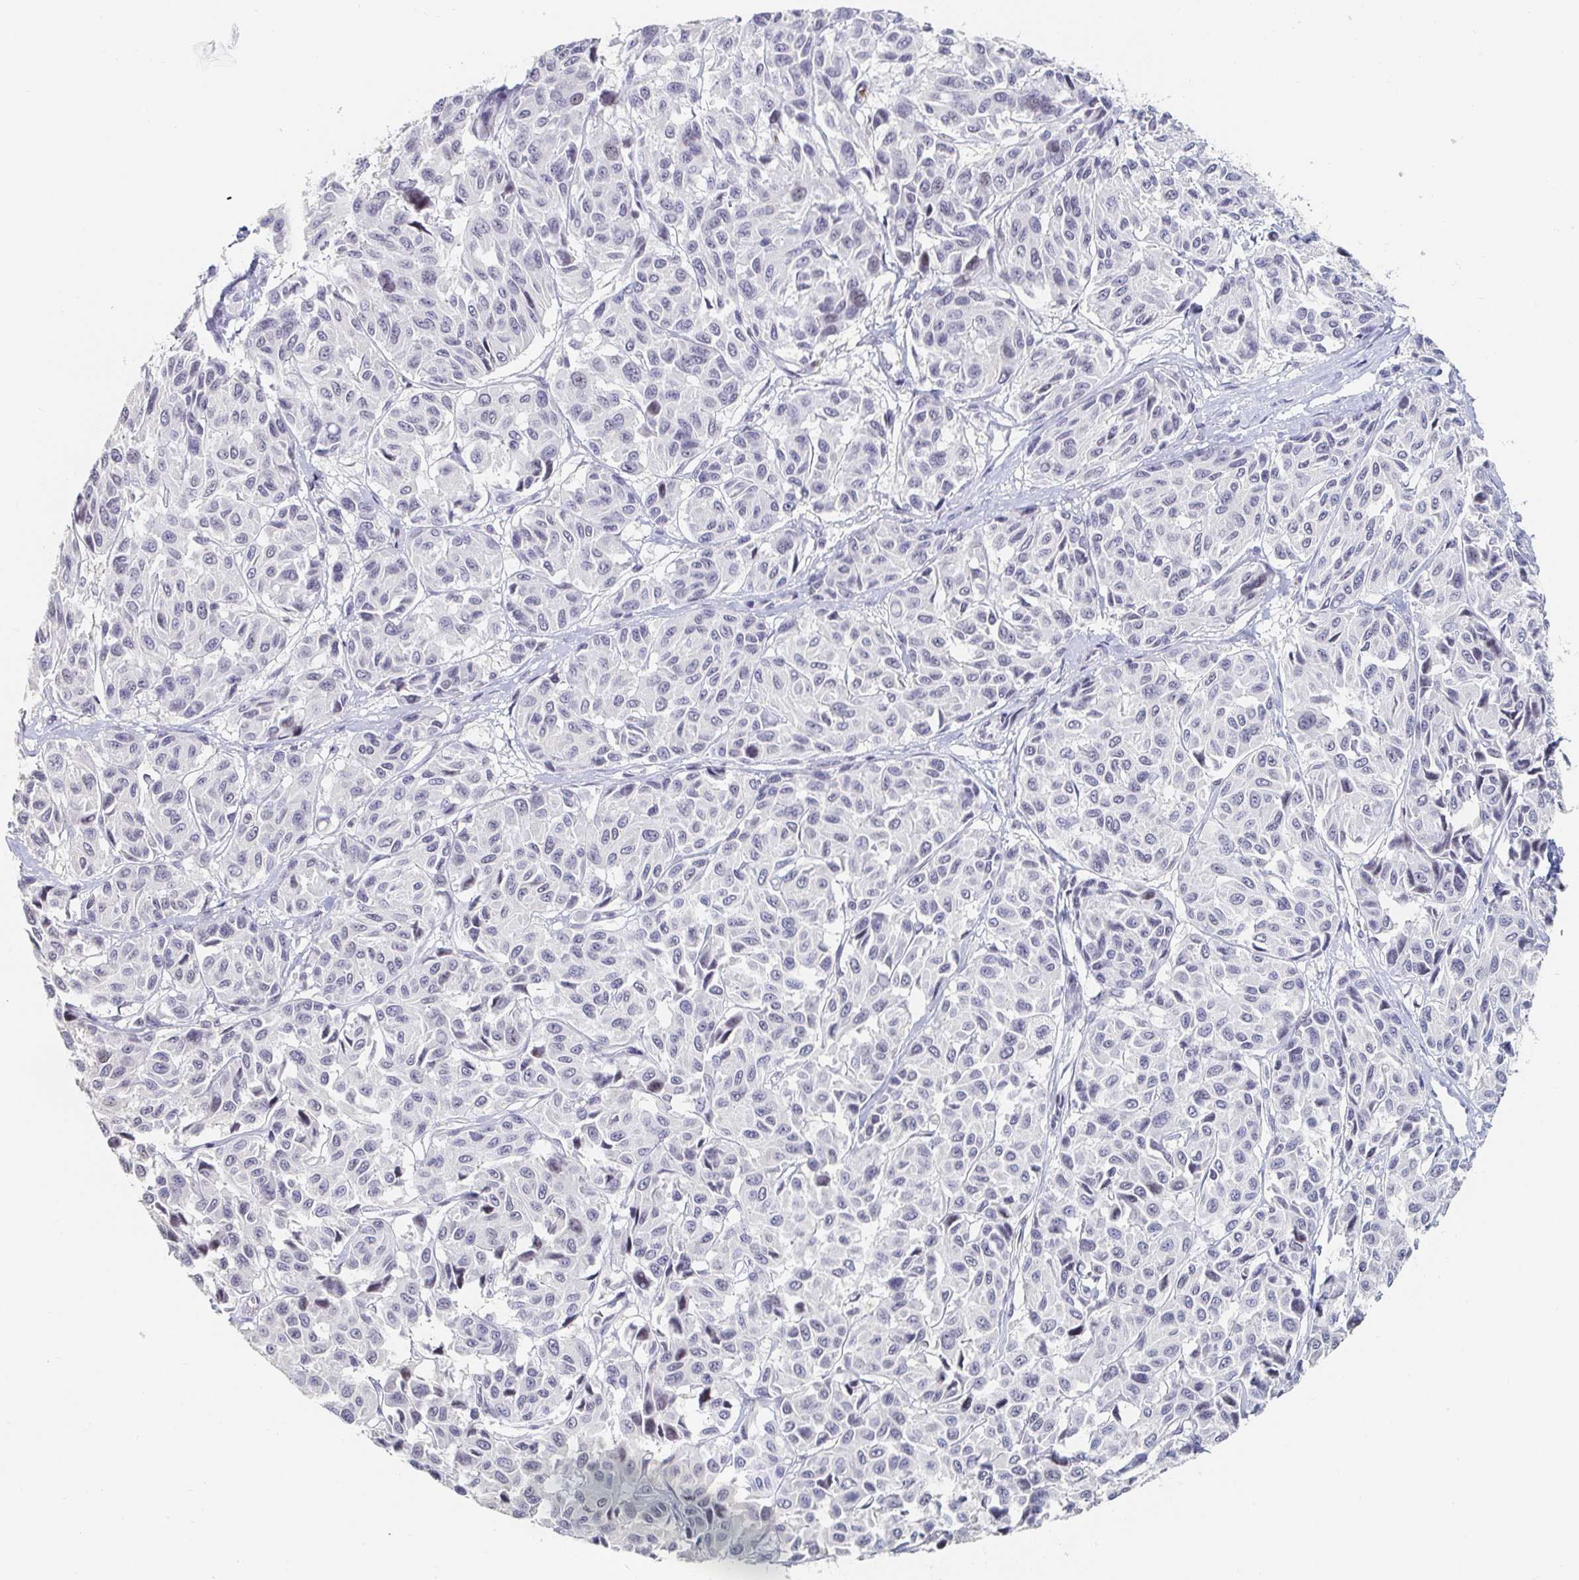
{"staining": {"intensity": "negative", "quantity": "none", "location": "none"}, "tissue": "melanoma", "cell_type": "Tumor cells", "image_type": "cancer", "snomed": [{"axis": "morphology", "description": "Malignant melanoma, NOS"}, {"axis": "topography", "description": "Skin"}], "caption": "Immunohistochemistry image of neoplastic tissue: malignant melanoma stained with DAB demonstrates no significant protein positivity in tumor cells.", "gene": "NME9", "patient": {"sex": "female", "age": 66}}